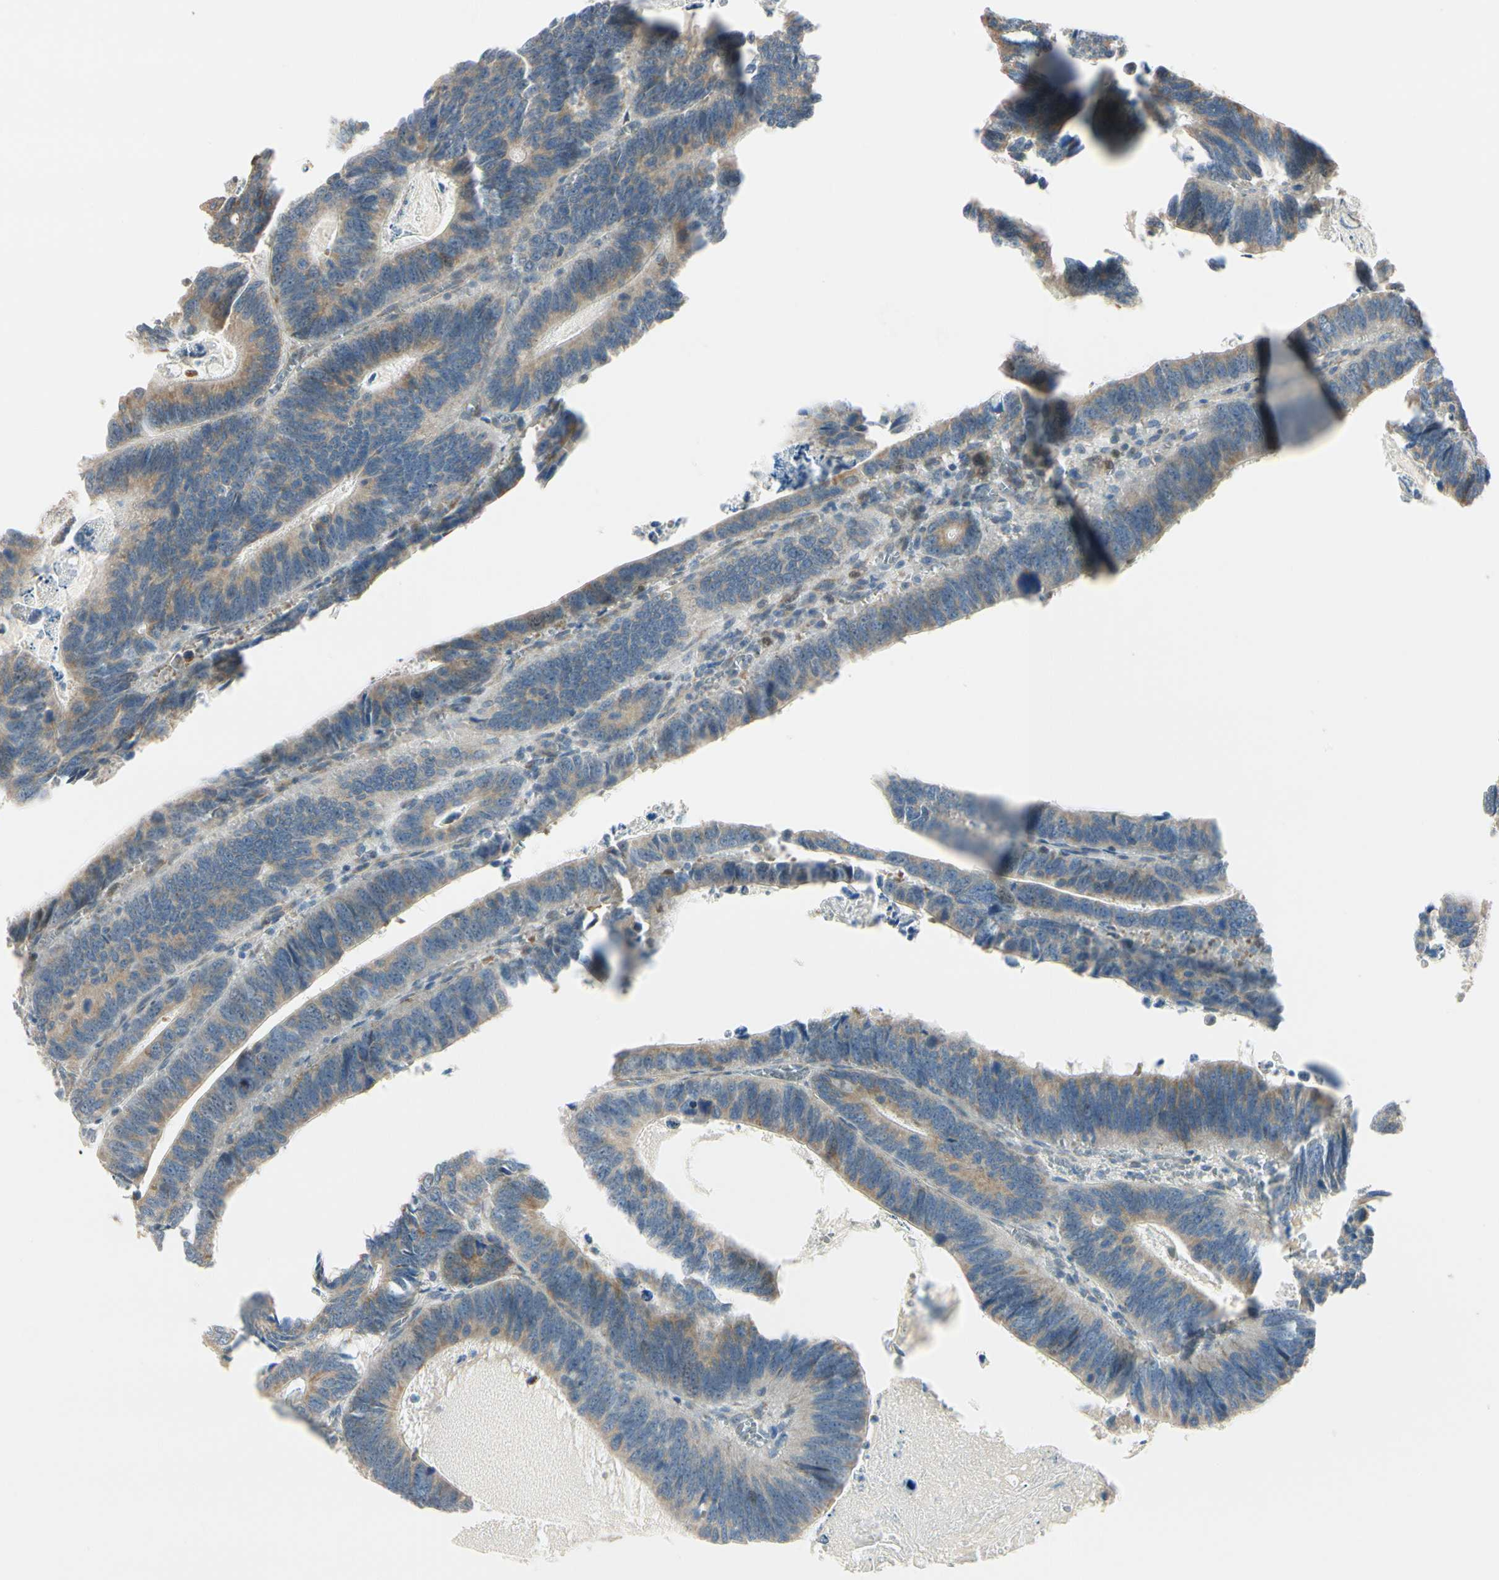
{"staining": {"intensity": "weak", "quantity": ">75%", "location": "cytoplasmic/membranous"}, "tissue": "colorectal cancer", "cell_type": "Tumor cells", "image_type": "cancer", "snomed": [{"axis": "morphology", "description": "Adenocarcinoma, NOS"}, {"axis": "topography", "description": "Colon"}], "caption": "IHC of human colorectal cancer (adenocarcinoma) exhibits low levels of weak cytoplasmic/membranous staining in about >75% of tumor cells.", "gene": "P4HA3", "patient": {"sex": "male", "age": 72}}